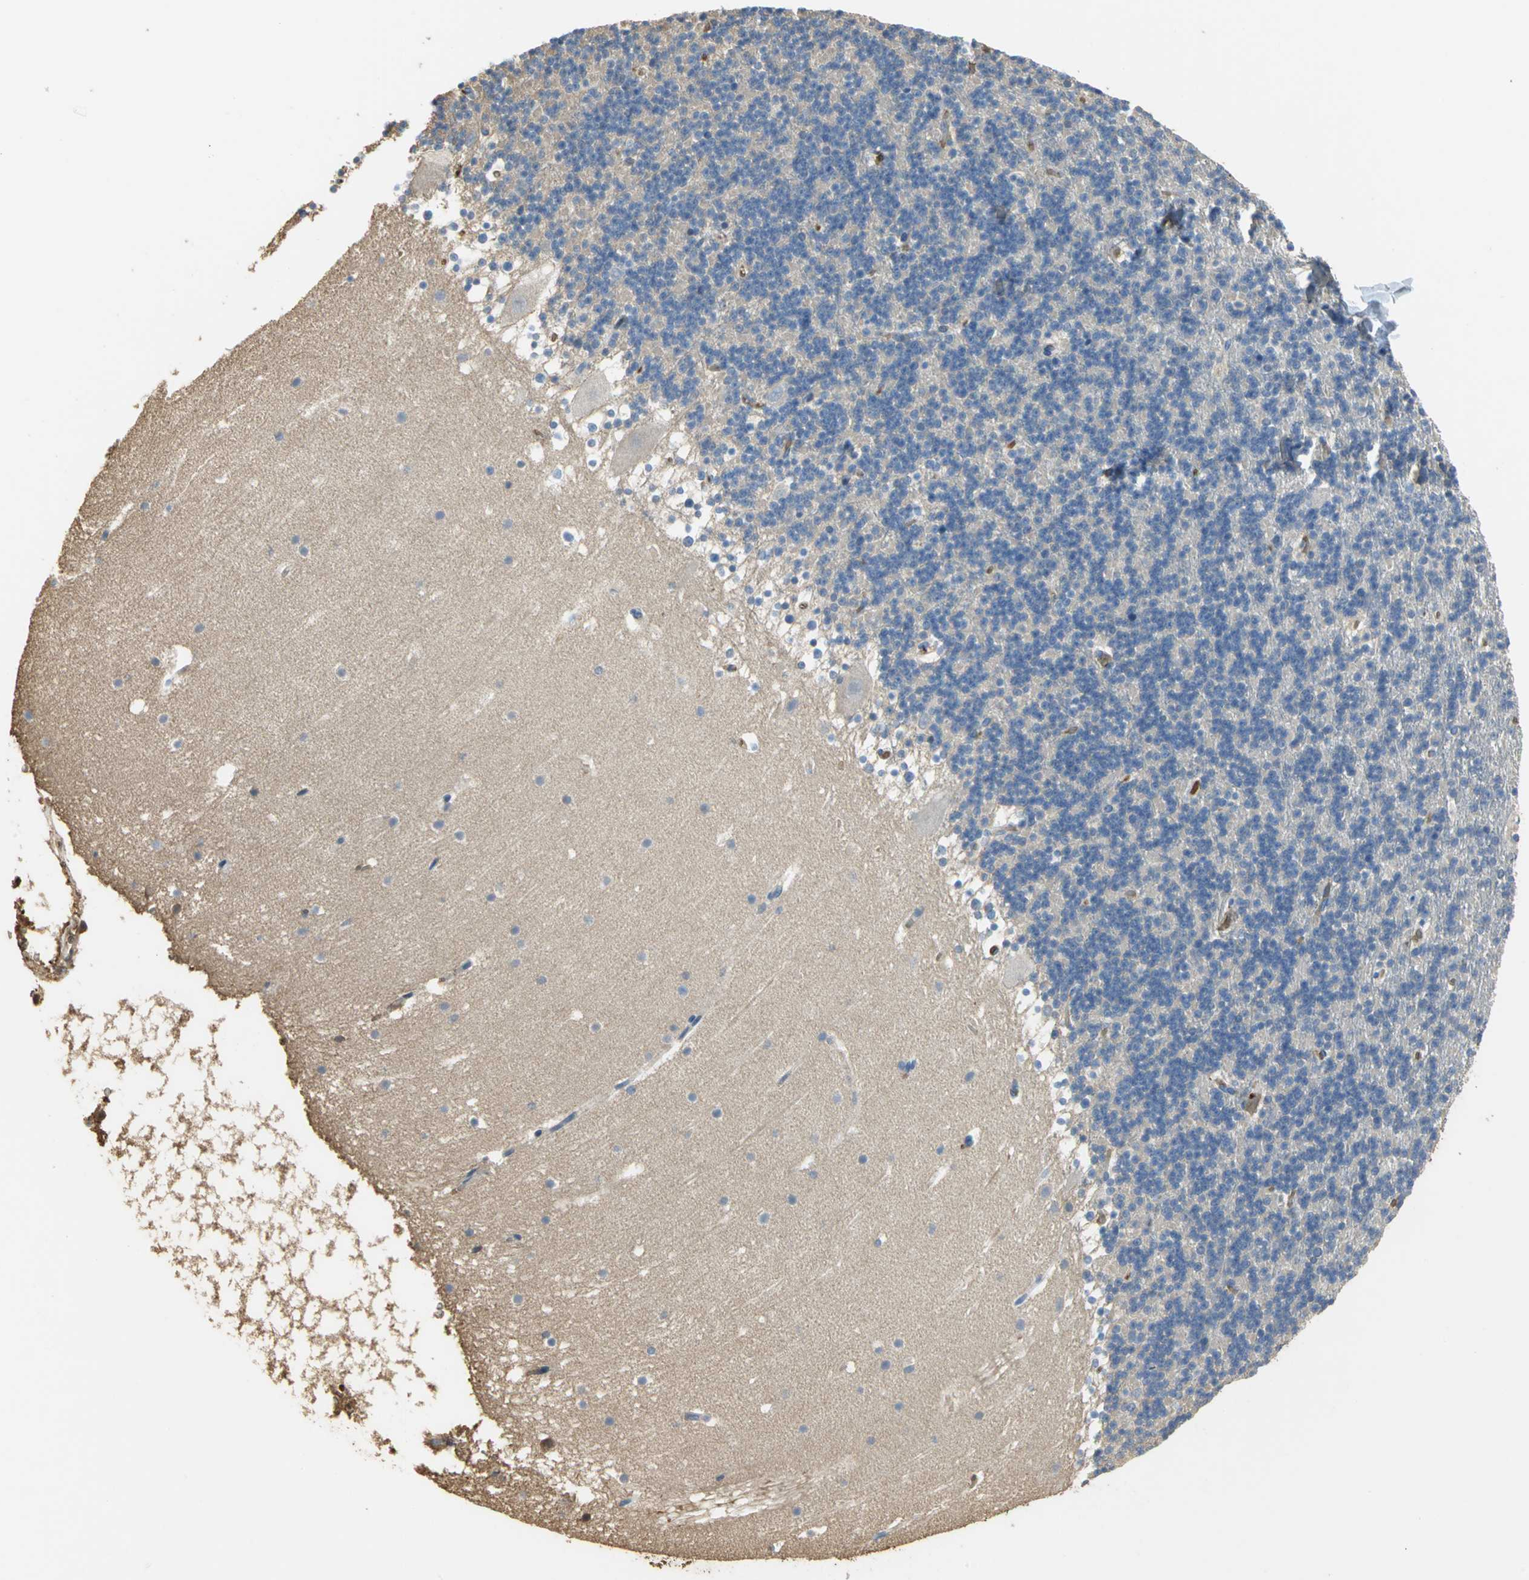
{"staining": {"intensity": "negative", "quantity": "none", "location": "none"}, "tissue": "cerebellum", "cell_type": "Cells in granular layer", "image_type": "normal", "snomed": [{"axis": "morphology", "description": "Normal tissue, NOS"}, {"axis": "topography", "description": "Cerebellum"}], "caption": "This photomicrograph is of normal cerebellum stained with immunohistochemistry to label a protein in brown with the nuclei are counter-stained blue. There is no positivity in cells in granular layer.", "gene": "TREM1", "patient": {"sex": "male", "age": 45}}